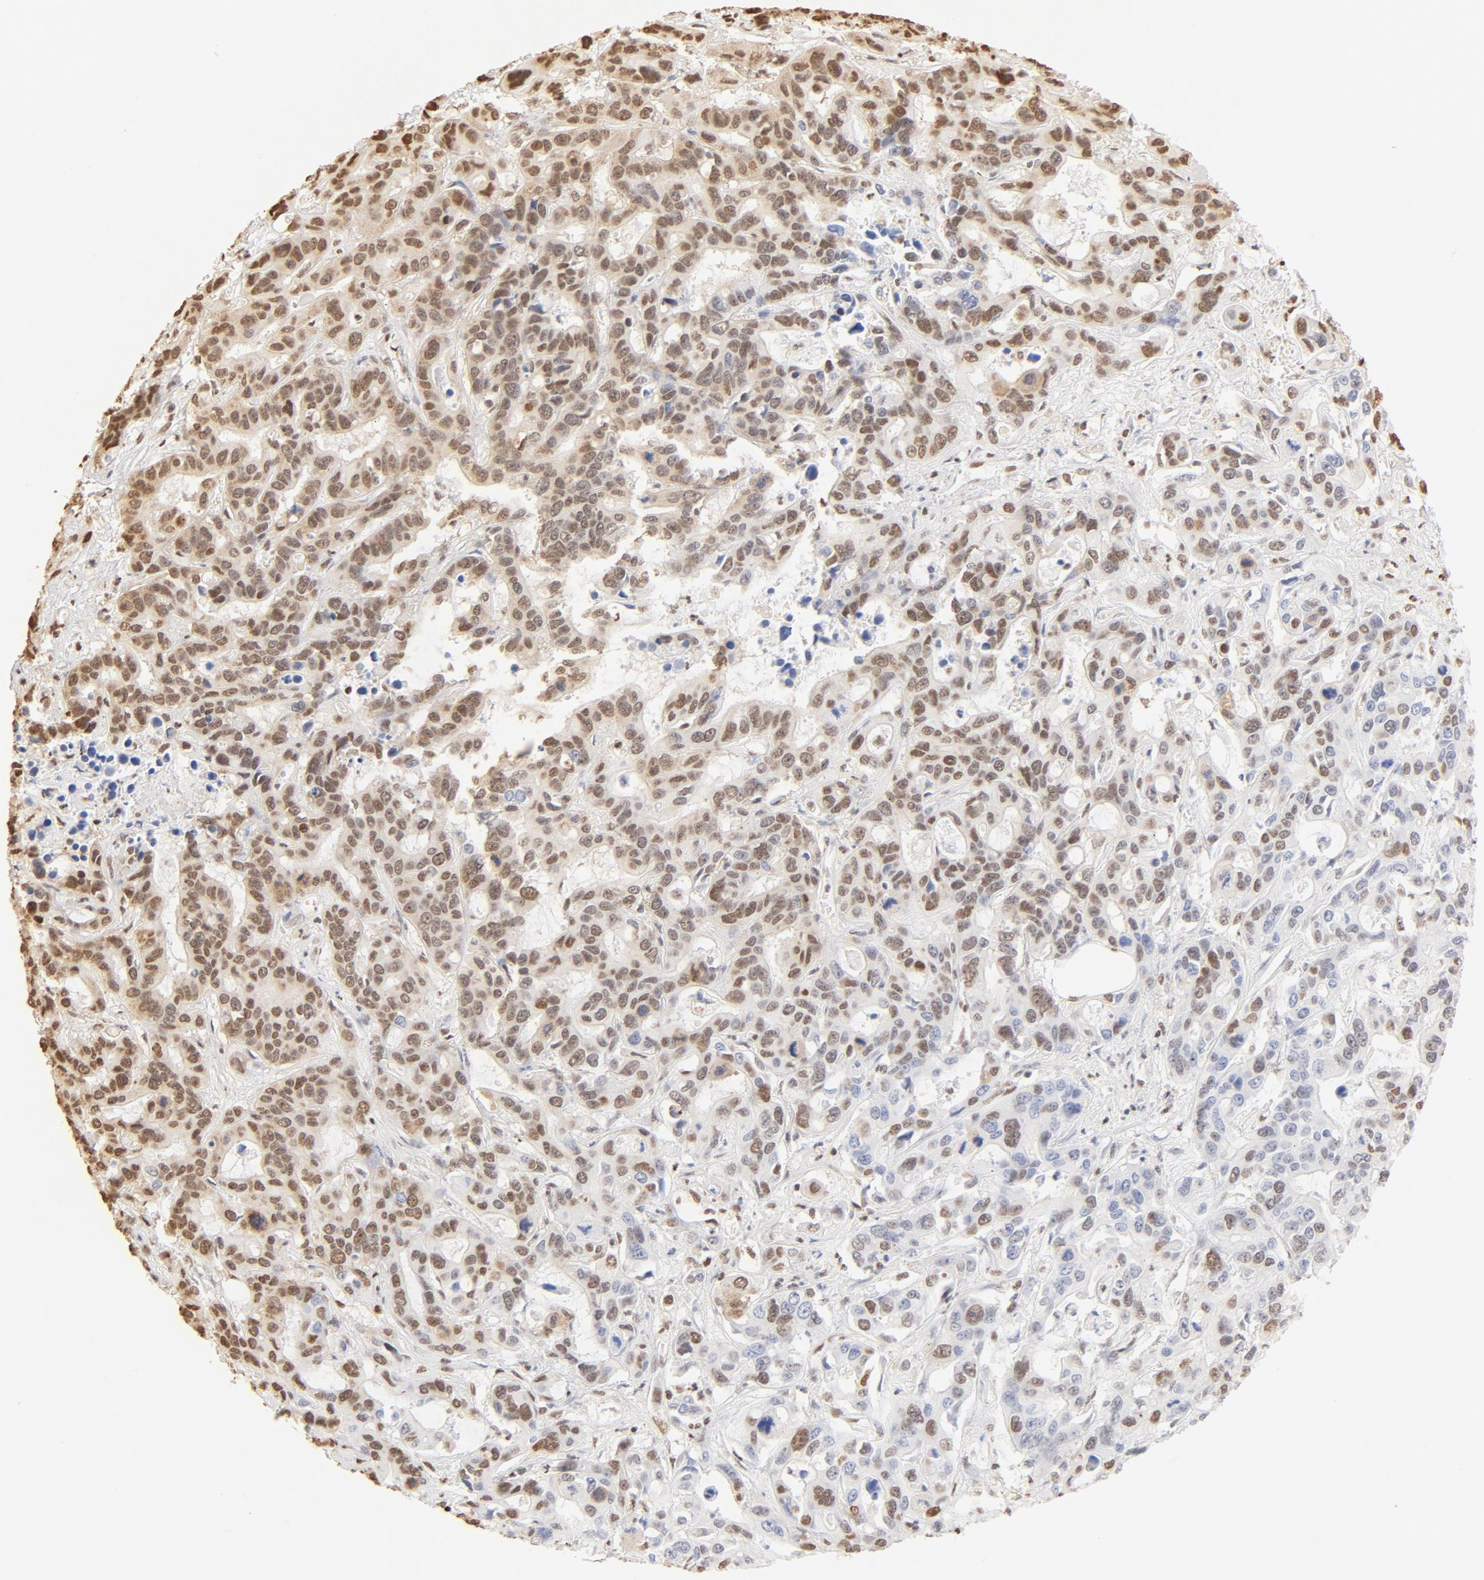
{"staining": {"intensity": "moderate", "quantity": "25%-75%", "location": "cytoplasmic/membranous,nuclear"}, "tissue": "liver cancer", "cell_type": "Tumor cells", "image_type": "cancer", "snomed": [{"axis": "morphology", "description": "Cholangiocarcinoma"}, {"axis": "topography", "description": "Liver"}], "caption": "Liver cancer was stained to show a protein in brown. There is medium levels of moderate cytoplasmic/membranous and nuclear staining in about 25%-75% of tumor cells.", "gene": "ZNF540", "patient": {"sex": "female", "age": 65}}